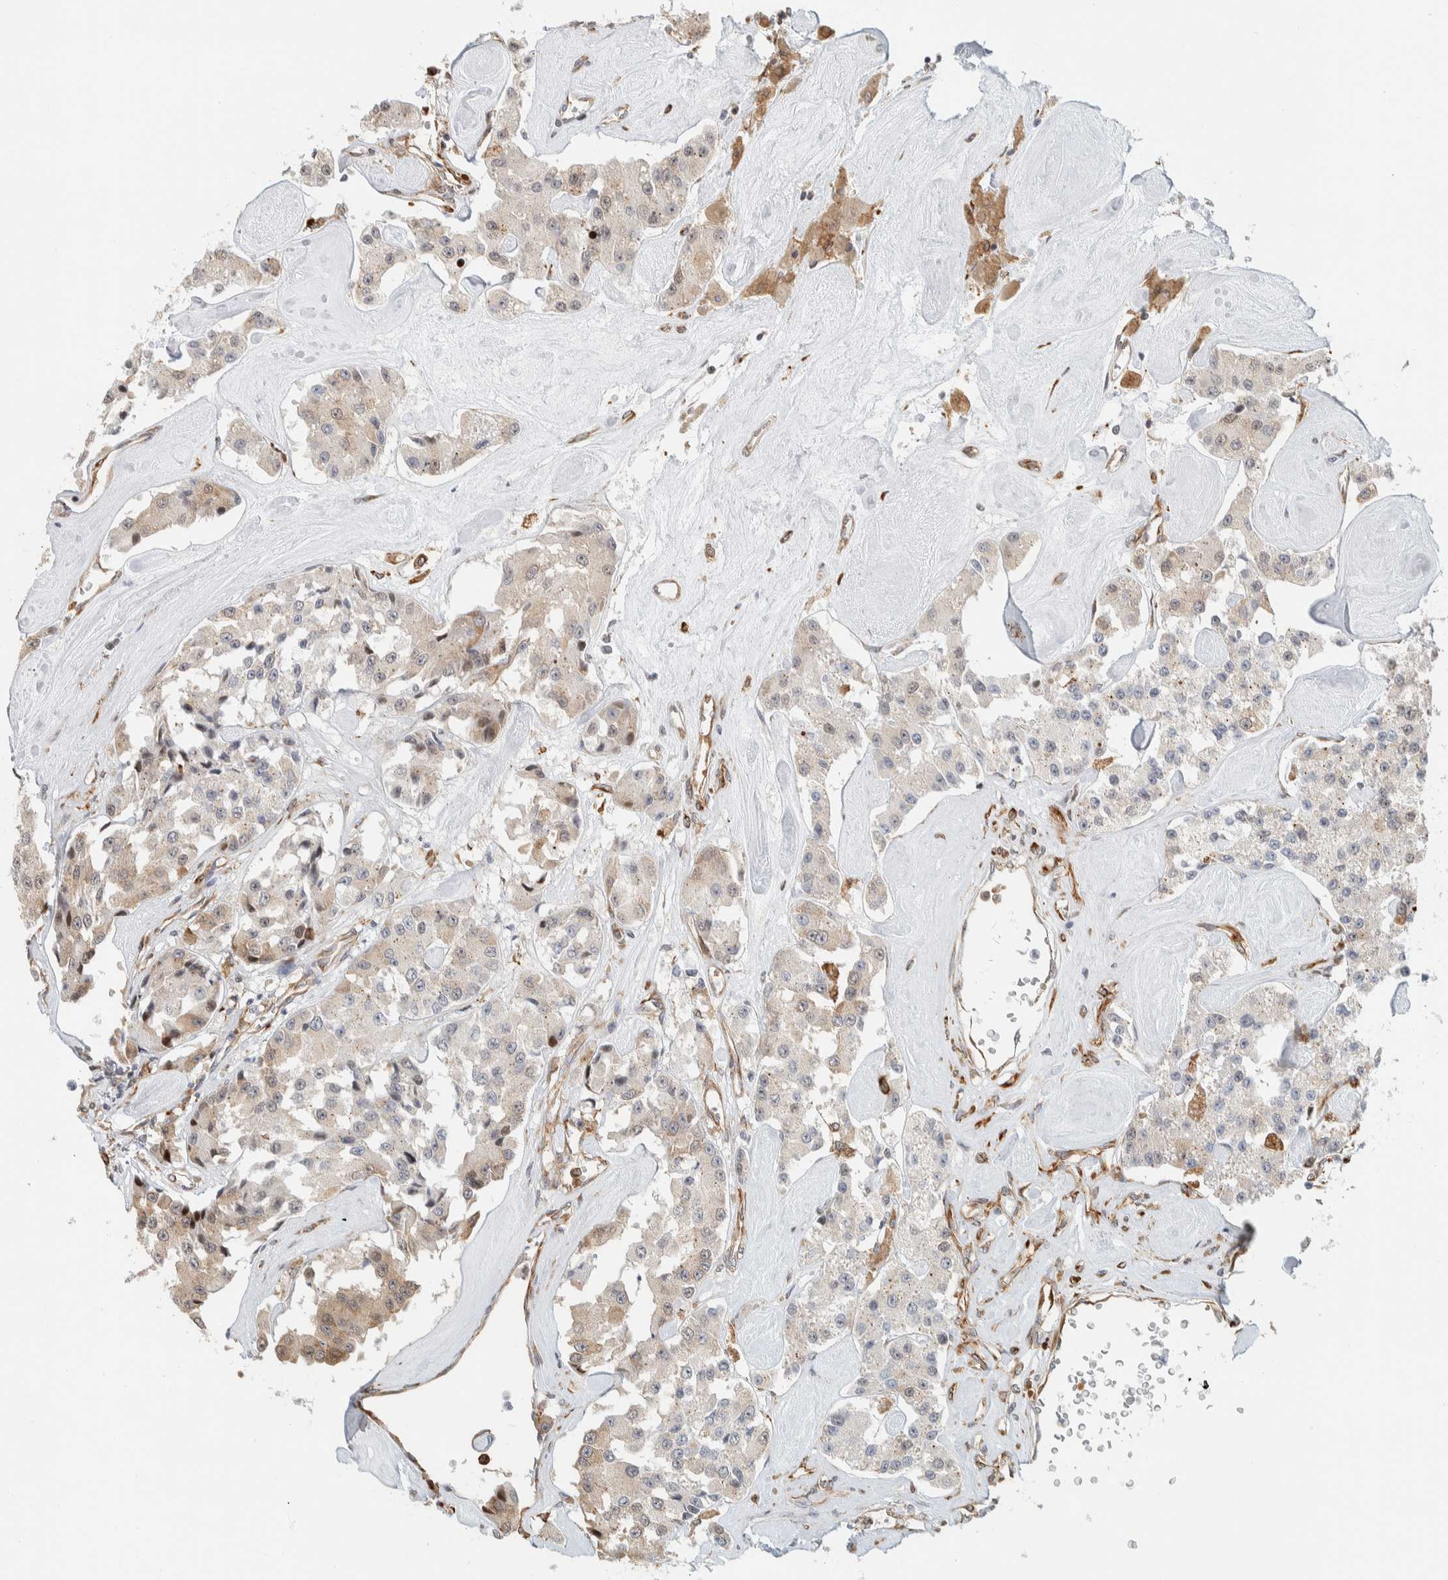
{"staining": {"intensity": "weak", "quantity": "<25%", "location": "cytoplasmic/membranous"}, "tissue": "carcinoid", "cell_type": "Tumor cells", "image_type": "cancer", "snomed": [{"axis": "morphology", "description": "Carcinoid, malignant, NOS"}, {"axis": "topography", "description": "Pancreas"}], "caption": "An image of carcinoid (malignant) stained for a protein reveals no brown staining in tumor cells.", "gene": "LLGL2", "patient": {"sex": "male", "age": 41}}